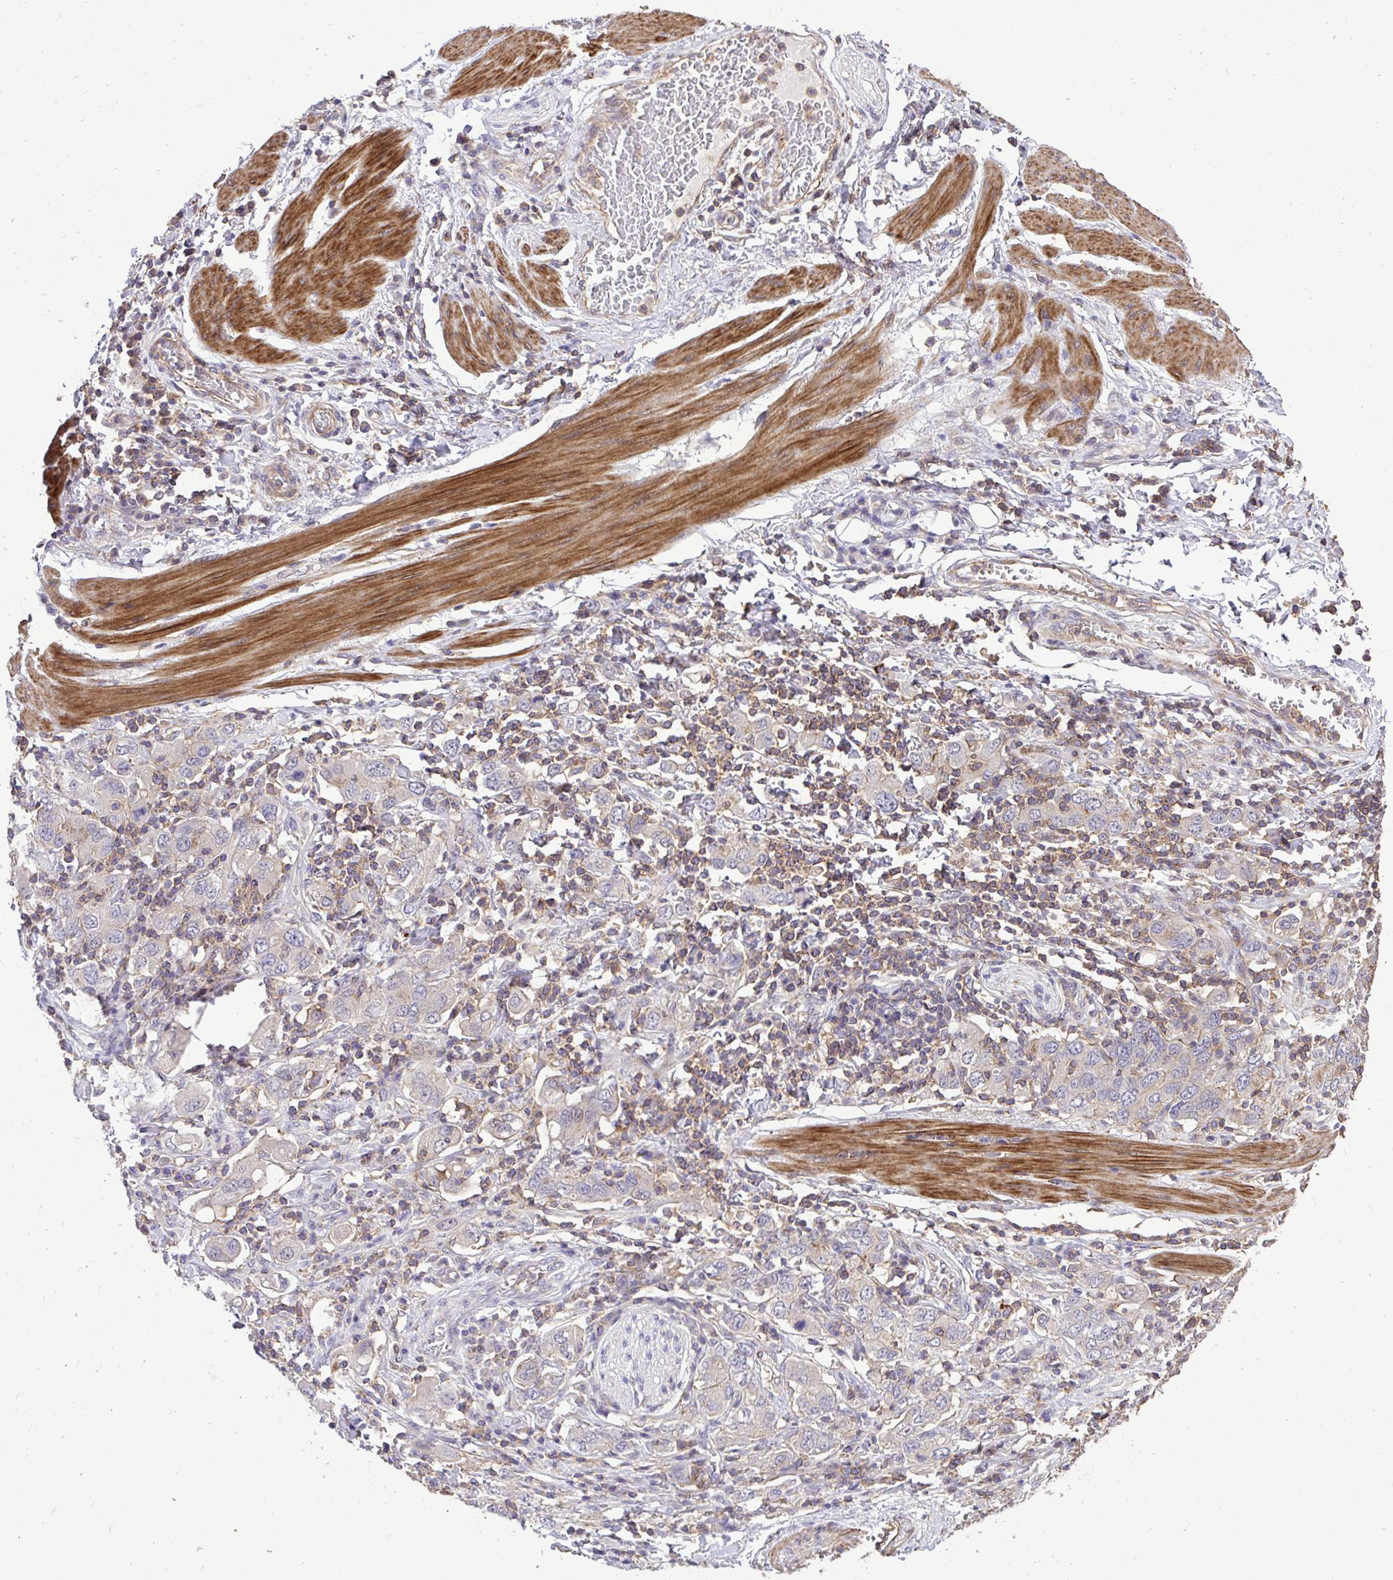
{"staining": {"intensity": "negative", "quantity": "none", "location": "none"}, "tissue": "stomach cancer", "cell_type": "Tumor cells", "image_type": "cancer", "snomed": [{"axis": "morphology", "description": "Adenocarcinoma, NOS"}, {"axis": "topography", "description": "Stomach, upper"}, {"axis": "topography", "description": "Stomach"}], "caption": "Tumor cells show no significant positivity in stomach cancer (adenocarcinoma). (Immunohistochemistry, brightfield microscopy, high magnification).", "gene": "IGFL2", "patient": {"sex": "male", "age": 62}}